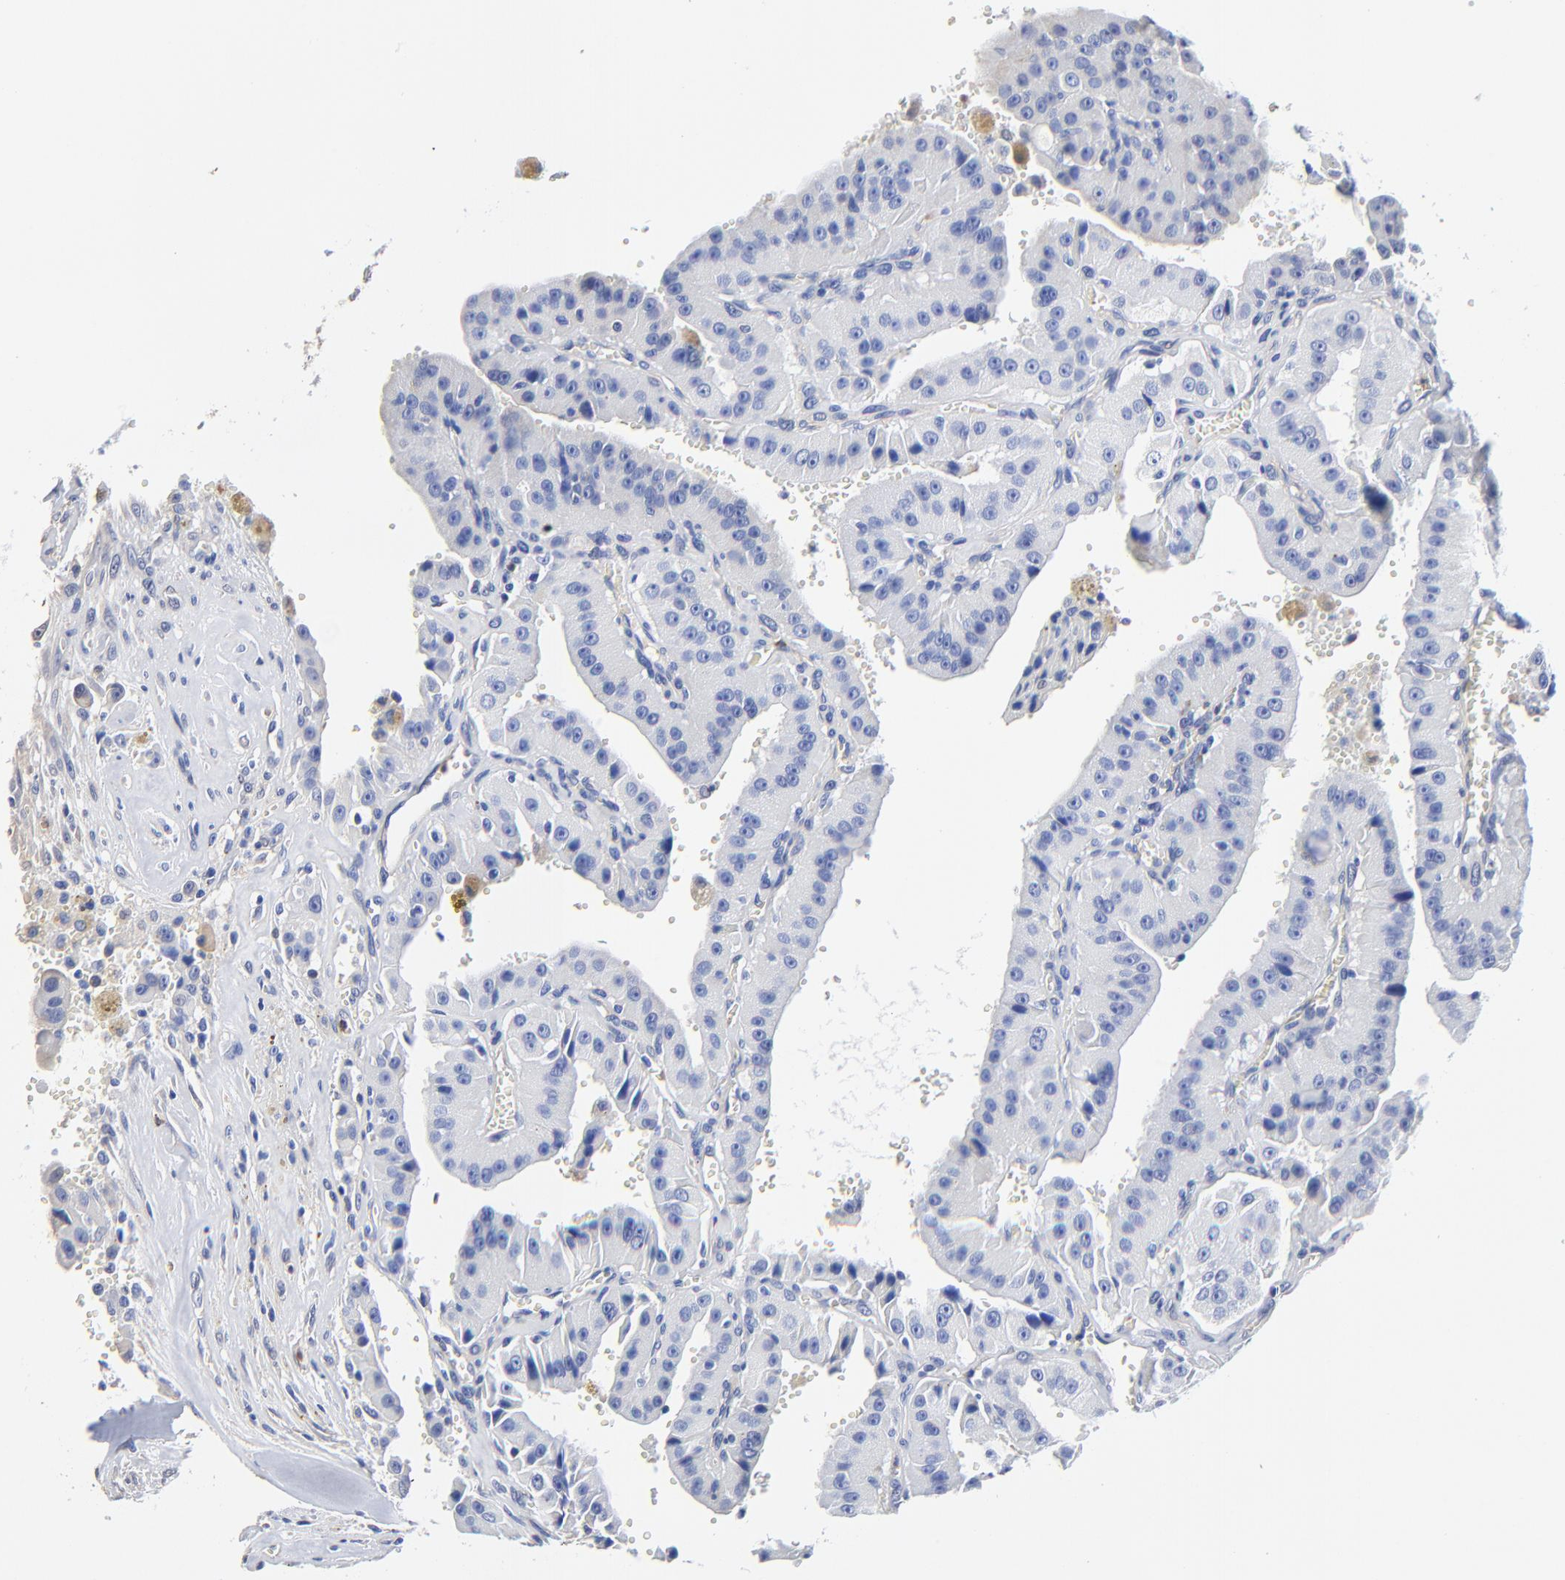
{"staining": {"intensity": "negative", "quantity": "none", "location": "none"}, "tissue": "thyroid cancer", "cell_type": "Tumor cells", "image_type": "cancer", "snomed": [{"axis": "morphology", "description": "Carcinoma, NOS"}, {"axis": "topography", "description": "Thyroid gland"}], "caption": "Immunohistochemistry (IHC) image of neoplastic tissue: carcinoma (thyroid) stained with DAB reveals no significant protein expression in tumor cells. The staining is performed using DAB (3,3'-diaminobenzidine) brown chromogen with nuclei counter-stained in using hematoxylin.", "gene": "TAGLN2", "patient": {"sex": "male", "age": 76}}